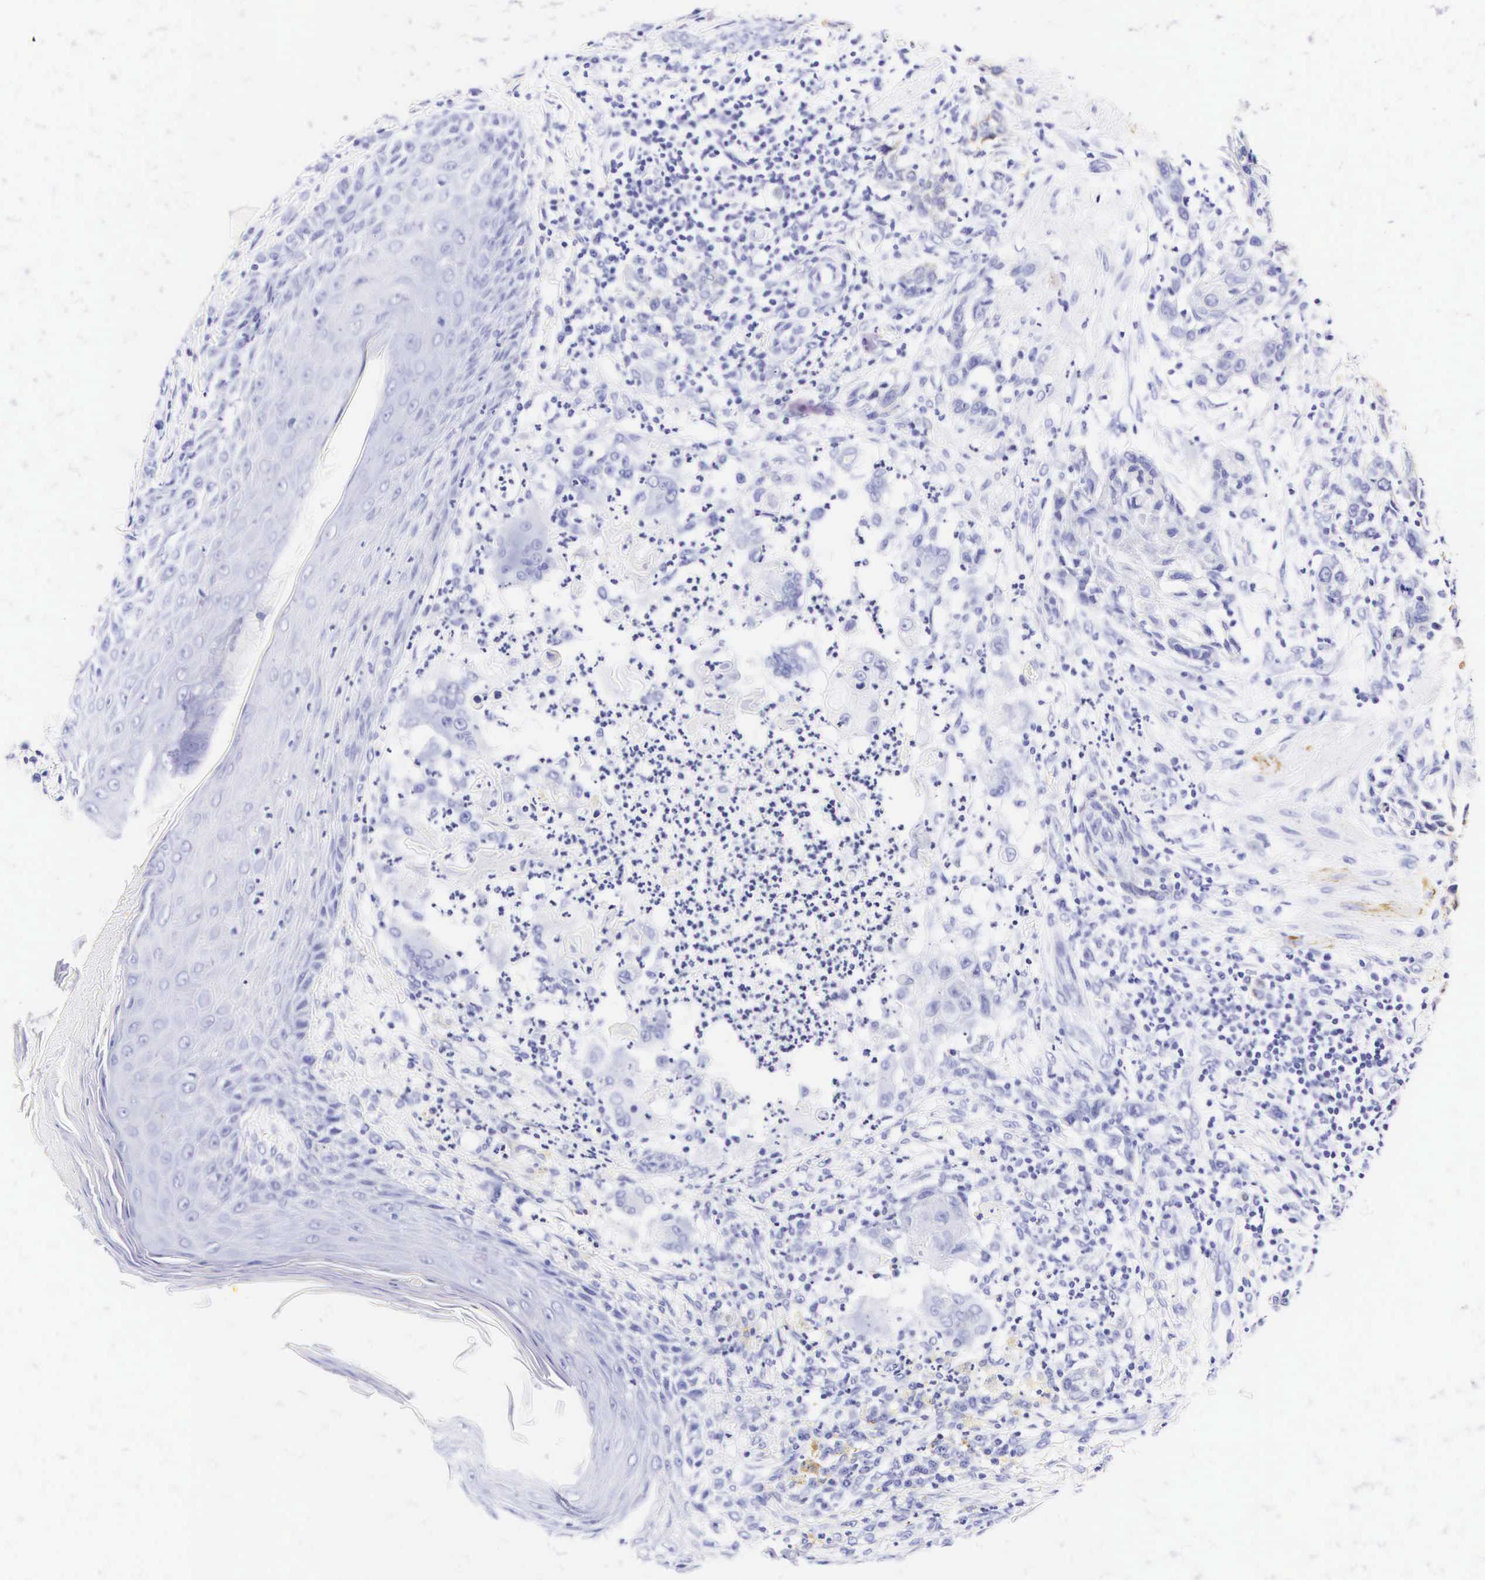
{"staining": {"intensity": "negative", "quantity": "none", "location": "none"}, "tissue": "skin cancer", "cell_type": "Tumor cells", "image_type": "cancer", "snomed": [{"axis": "morphology", "description": "Squamous cell carcinoma, NOS"}, {"axis": "topography", "description": "Skin"}], "caption": "An immunohistochemistry micrograph of skin squamous cell carcinoma is shown. There is no staining in tumor cells of skin squamous cell carcinoma.", "gene": "KRT18", "patient": {"sex": "male", "age": 77}}